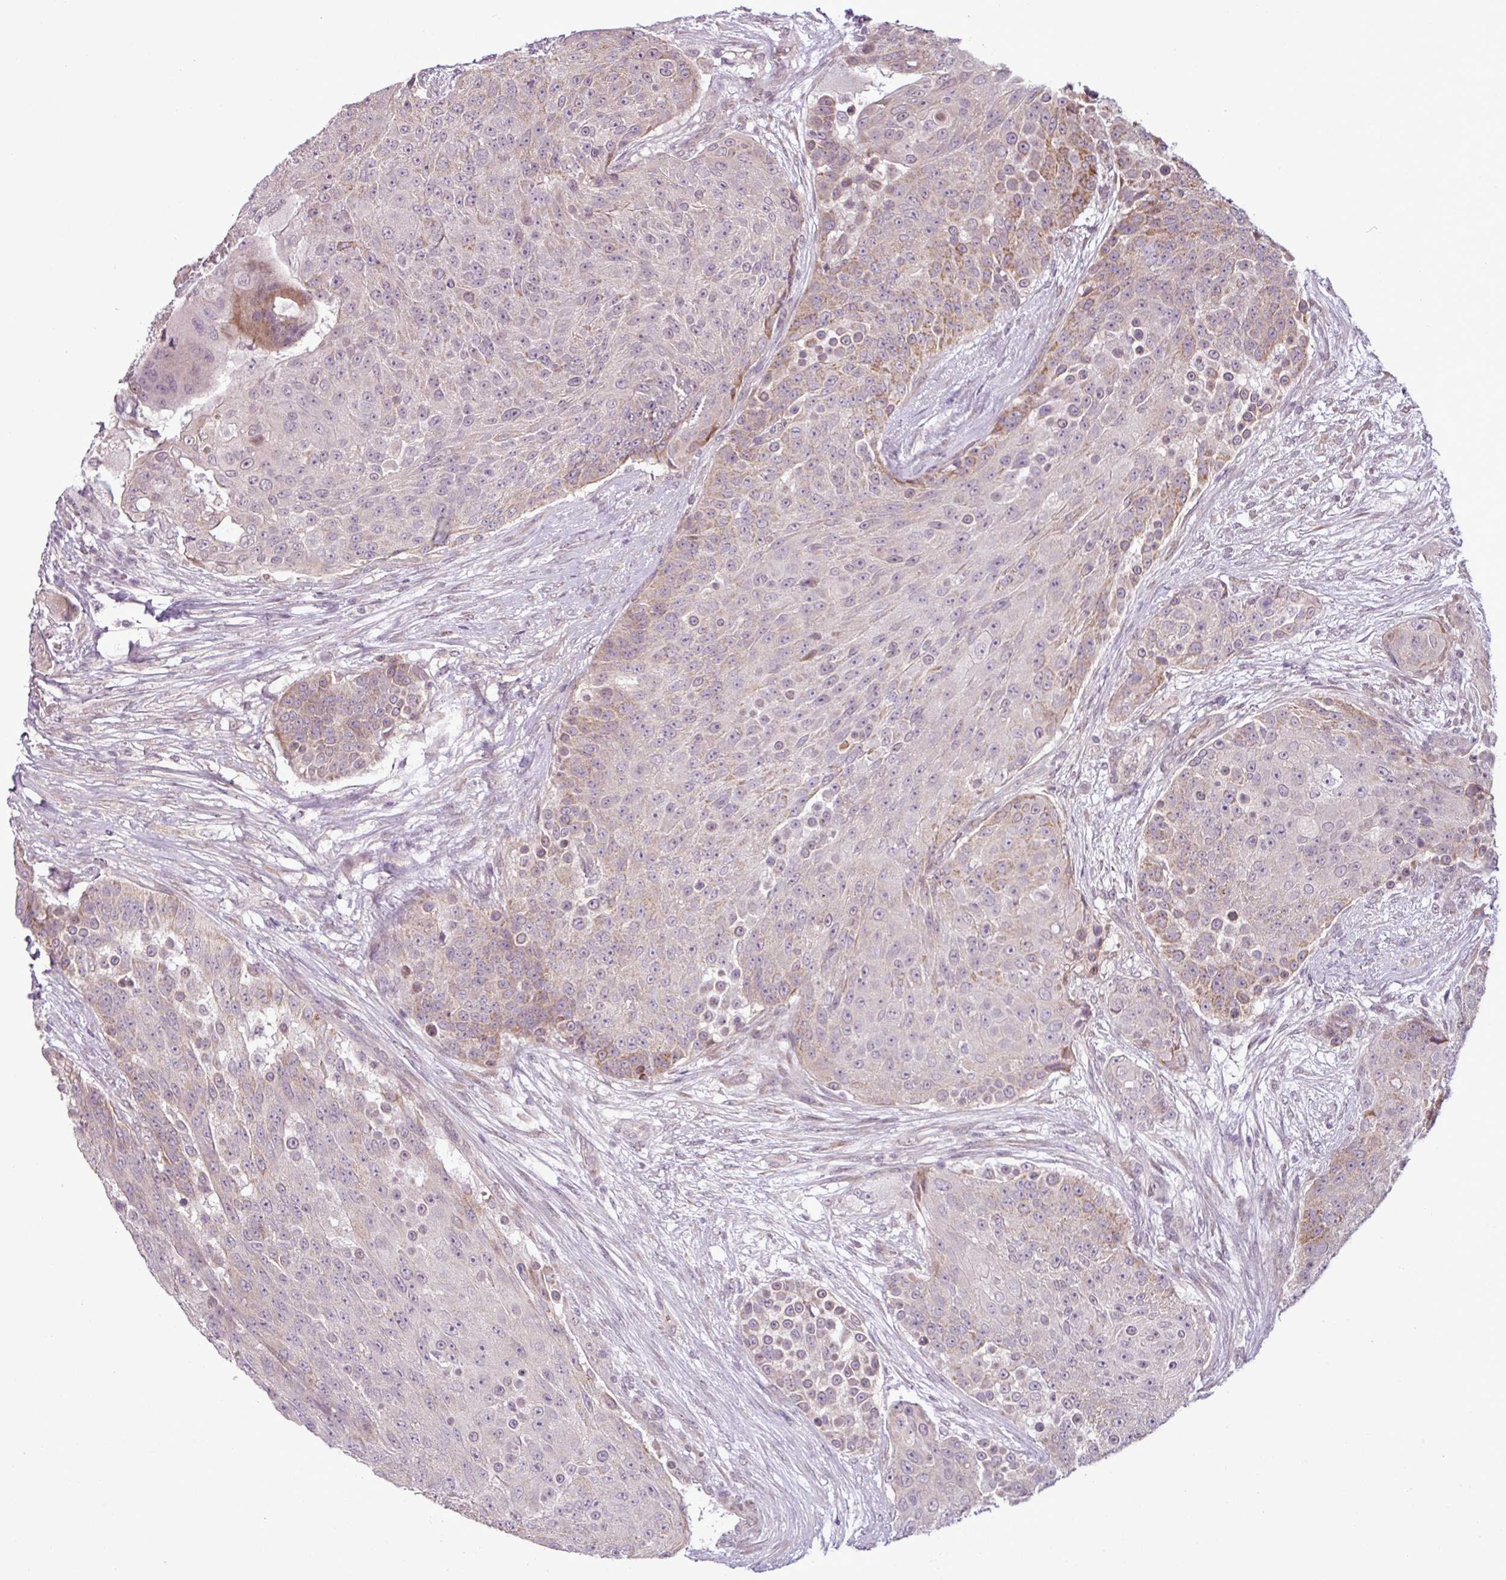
{"staining": {"intensity": "weak", "quantity": "<25%", "location": "cytoplasmic/membranous"}, "tissue": "urothelial cancer", "cell_type": "Tumor cells", "image_type": "cancer", "snomed": [{"axis": "morphology", "description": "Urothelial carcinoma, High grade"}, {"axis": "topography", "description": "Urinary bladder"}], "caption": "A histopathology image of human urothelial cancer is negative for staining in tumor cells. (DAB immunohistochemistry (IHC) with hematoxylin counter stain).", "gene": "GPT2", "patient": {"sex": "female", "age": 63}}